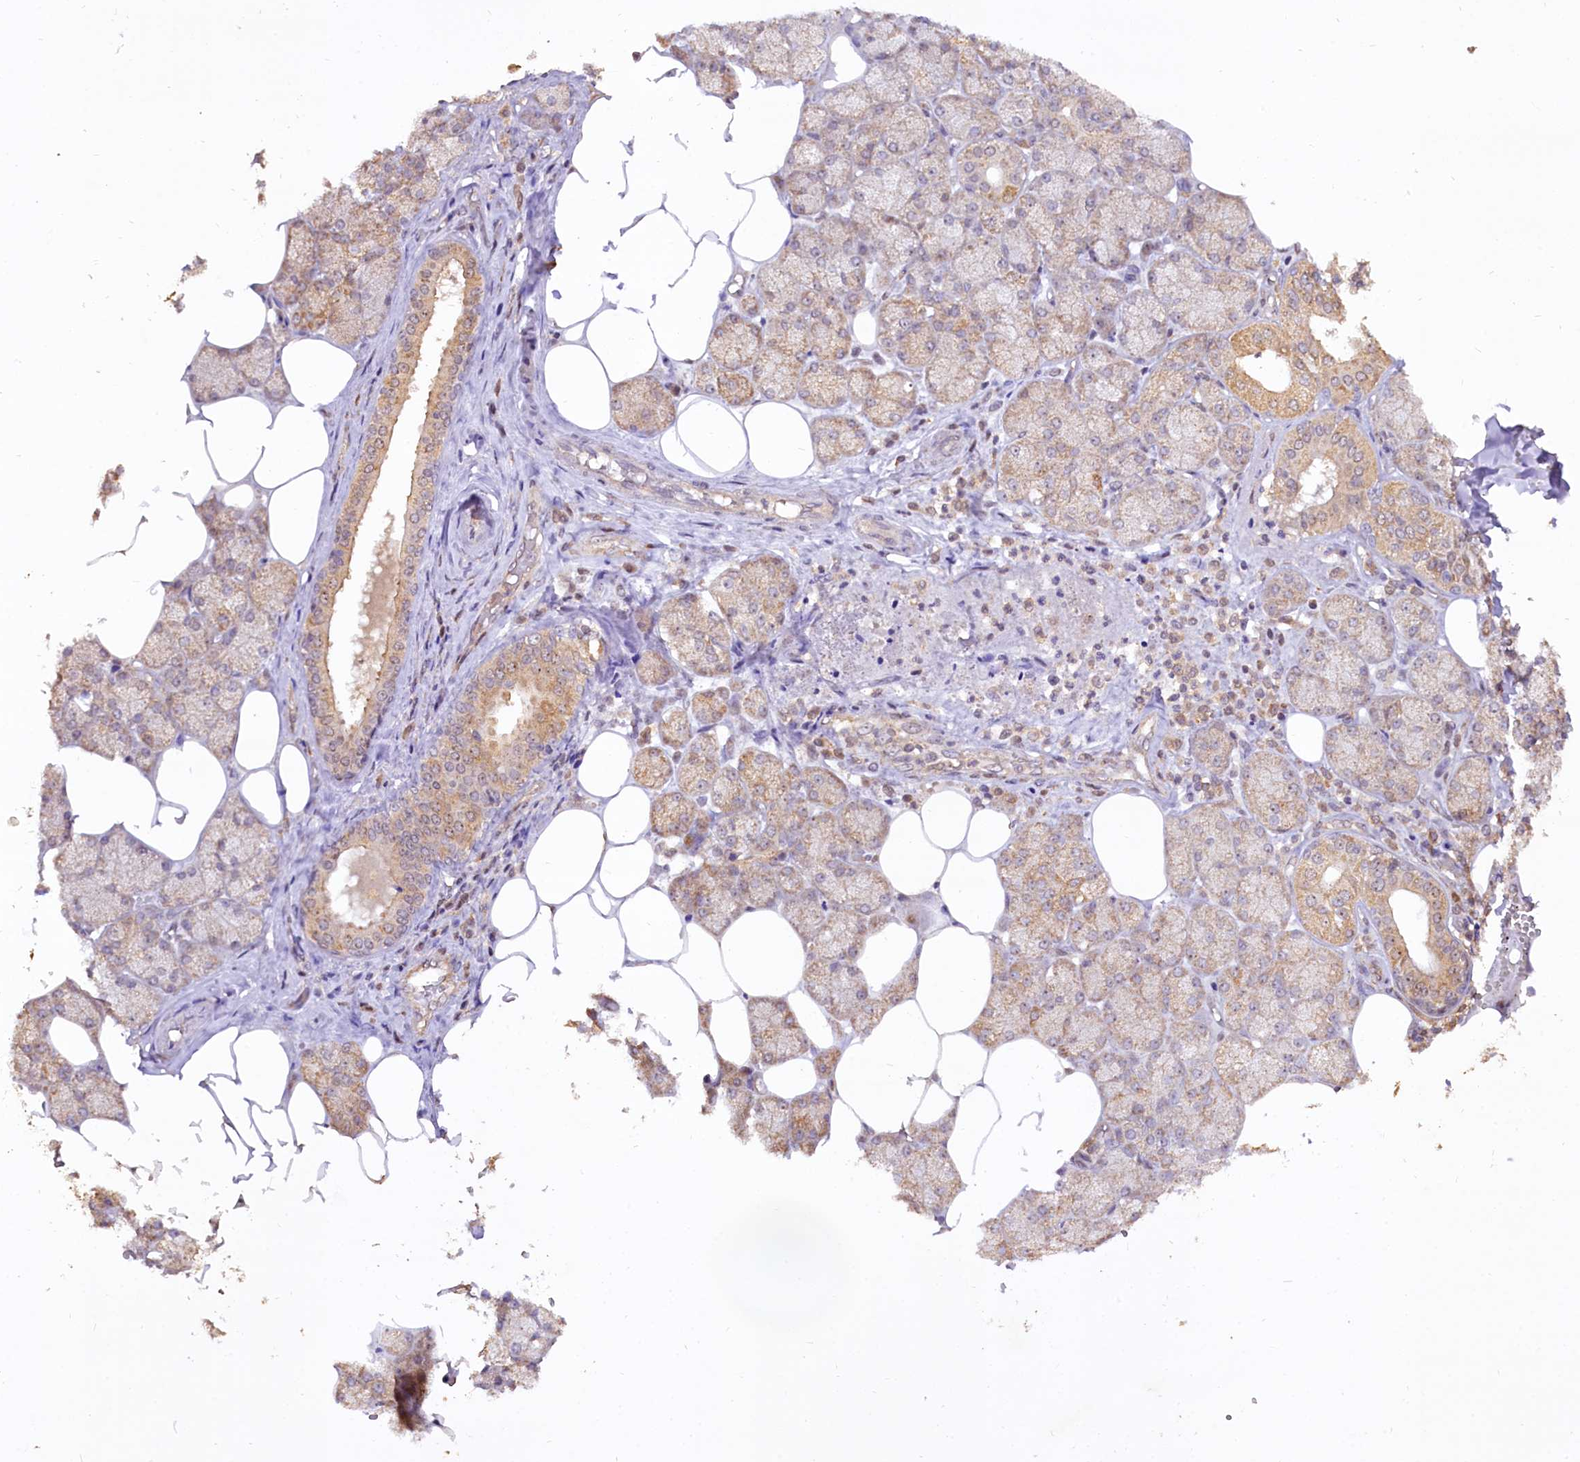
{"staining": {"intensity": "moderate", "quantity": "25%-75%", "location": "cytoplasmic/membranous,nuclear"}, "tissue": "salivary gland", "cell_type": "Glandular cells", "image_type": "normal", "snomed": [{"axis": "morphology", "description": "Normal tissue, NOS"}, {"axis": "topography", "description": "Salivary gland"}], "caption": "Immunohistochemical staining of normal salivary gland shows 25%-75% levels of moderate cytoplasmic/membranous,nuclear protein staining in approximately 25%-75% of glandular cells. Immunohistochemistry (ihc) stains the protein of interest in brown and the nuclei are stained blue.", "gene": "RRP8", "patient": {"sex": "male", "age": 62}}